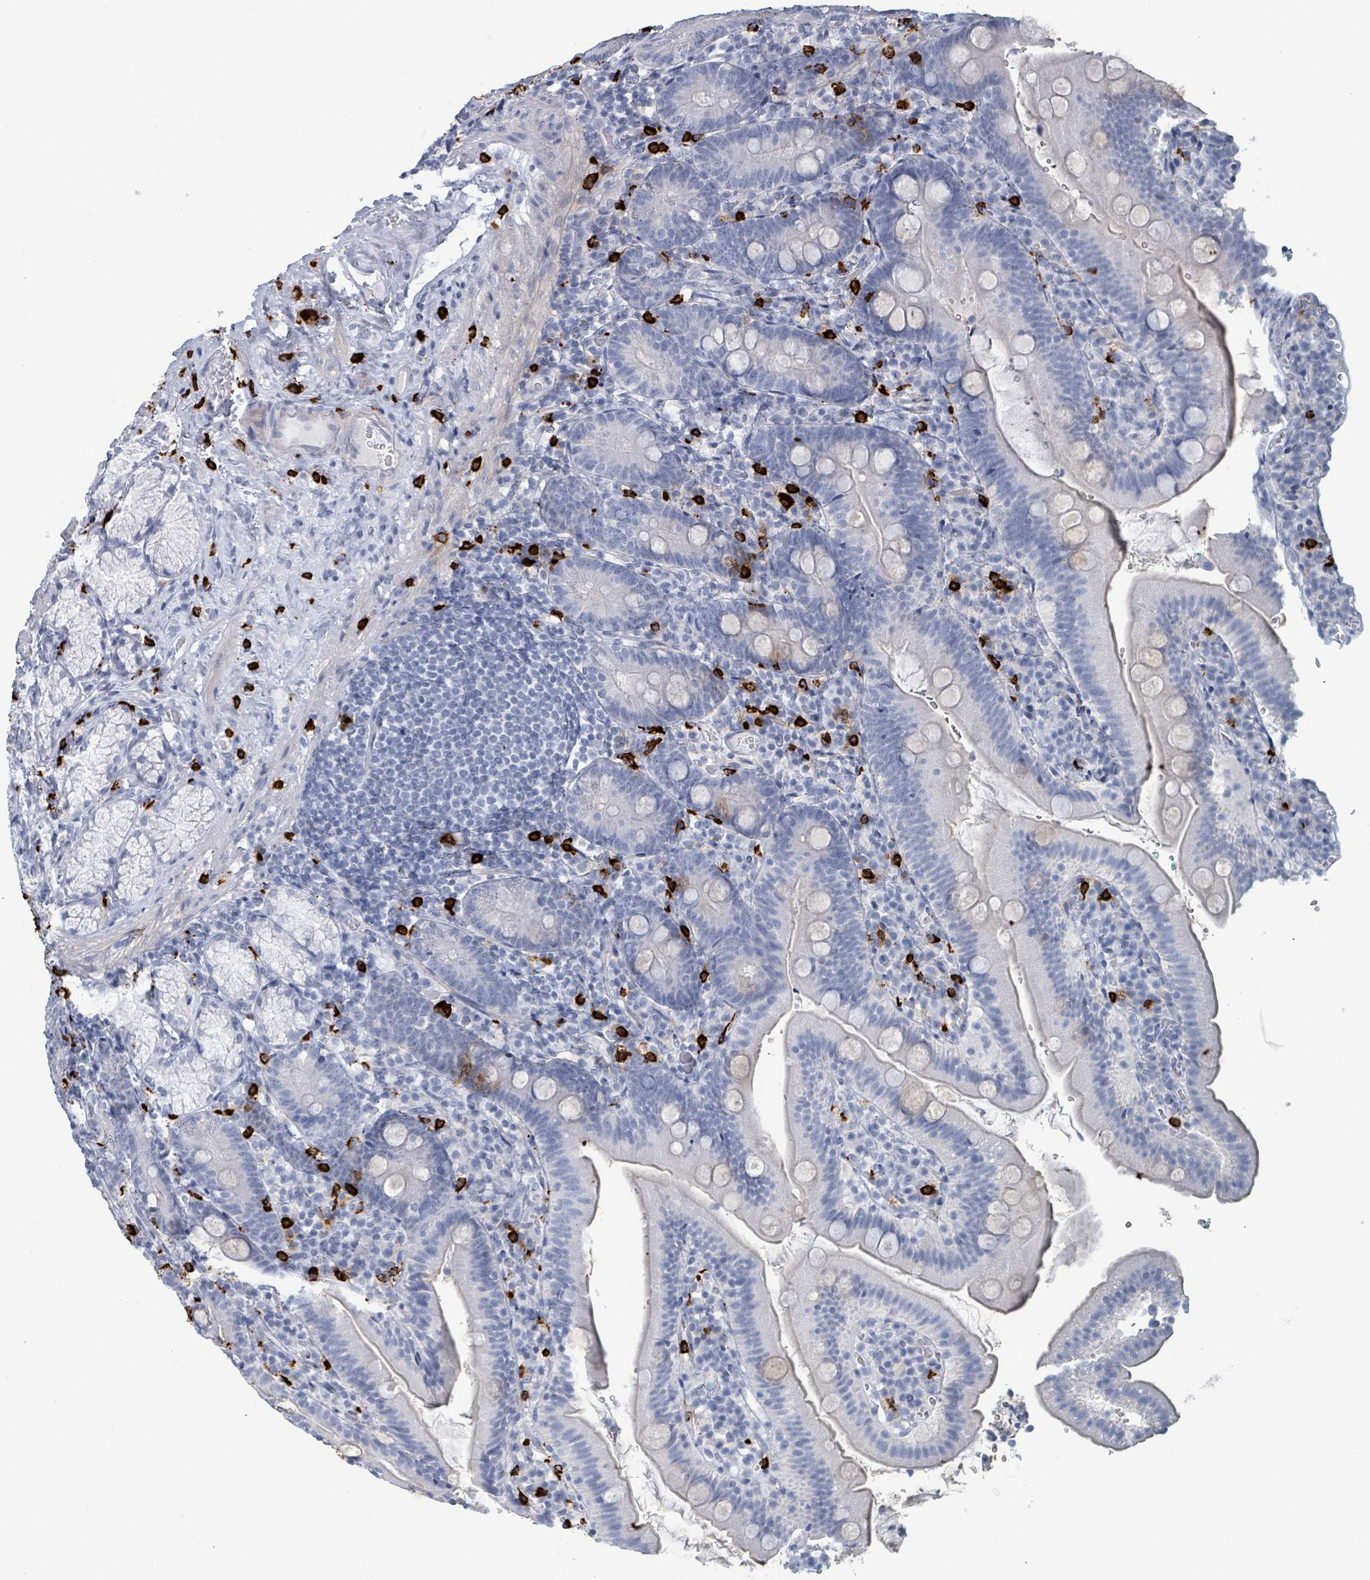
{"staining": {"intensity": "negative", "quantity": "none", "location": "none"}, "tissue": "duodenum", "cell_type": "Glandular cells", "image_type": "normal", "snomed": [{"axis": "morphology", "description": "Normal tissue, NOS"}, {"axis": "topography", "description": "Duodenum"}], "caption": "The immunohistochemistry (IHC) photomicrograph has no significant expression in glandular cells of duodenum. (DAB immunohistochemistry (IHC), high magnification).", "gene": "VPS13D", "patient": {"sex": "female", "age": 67}}